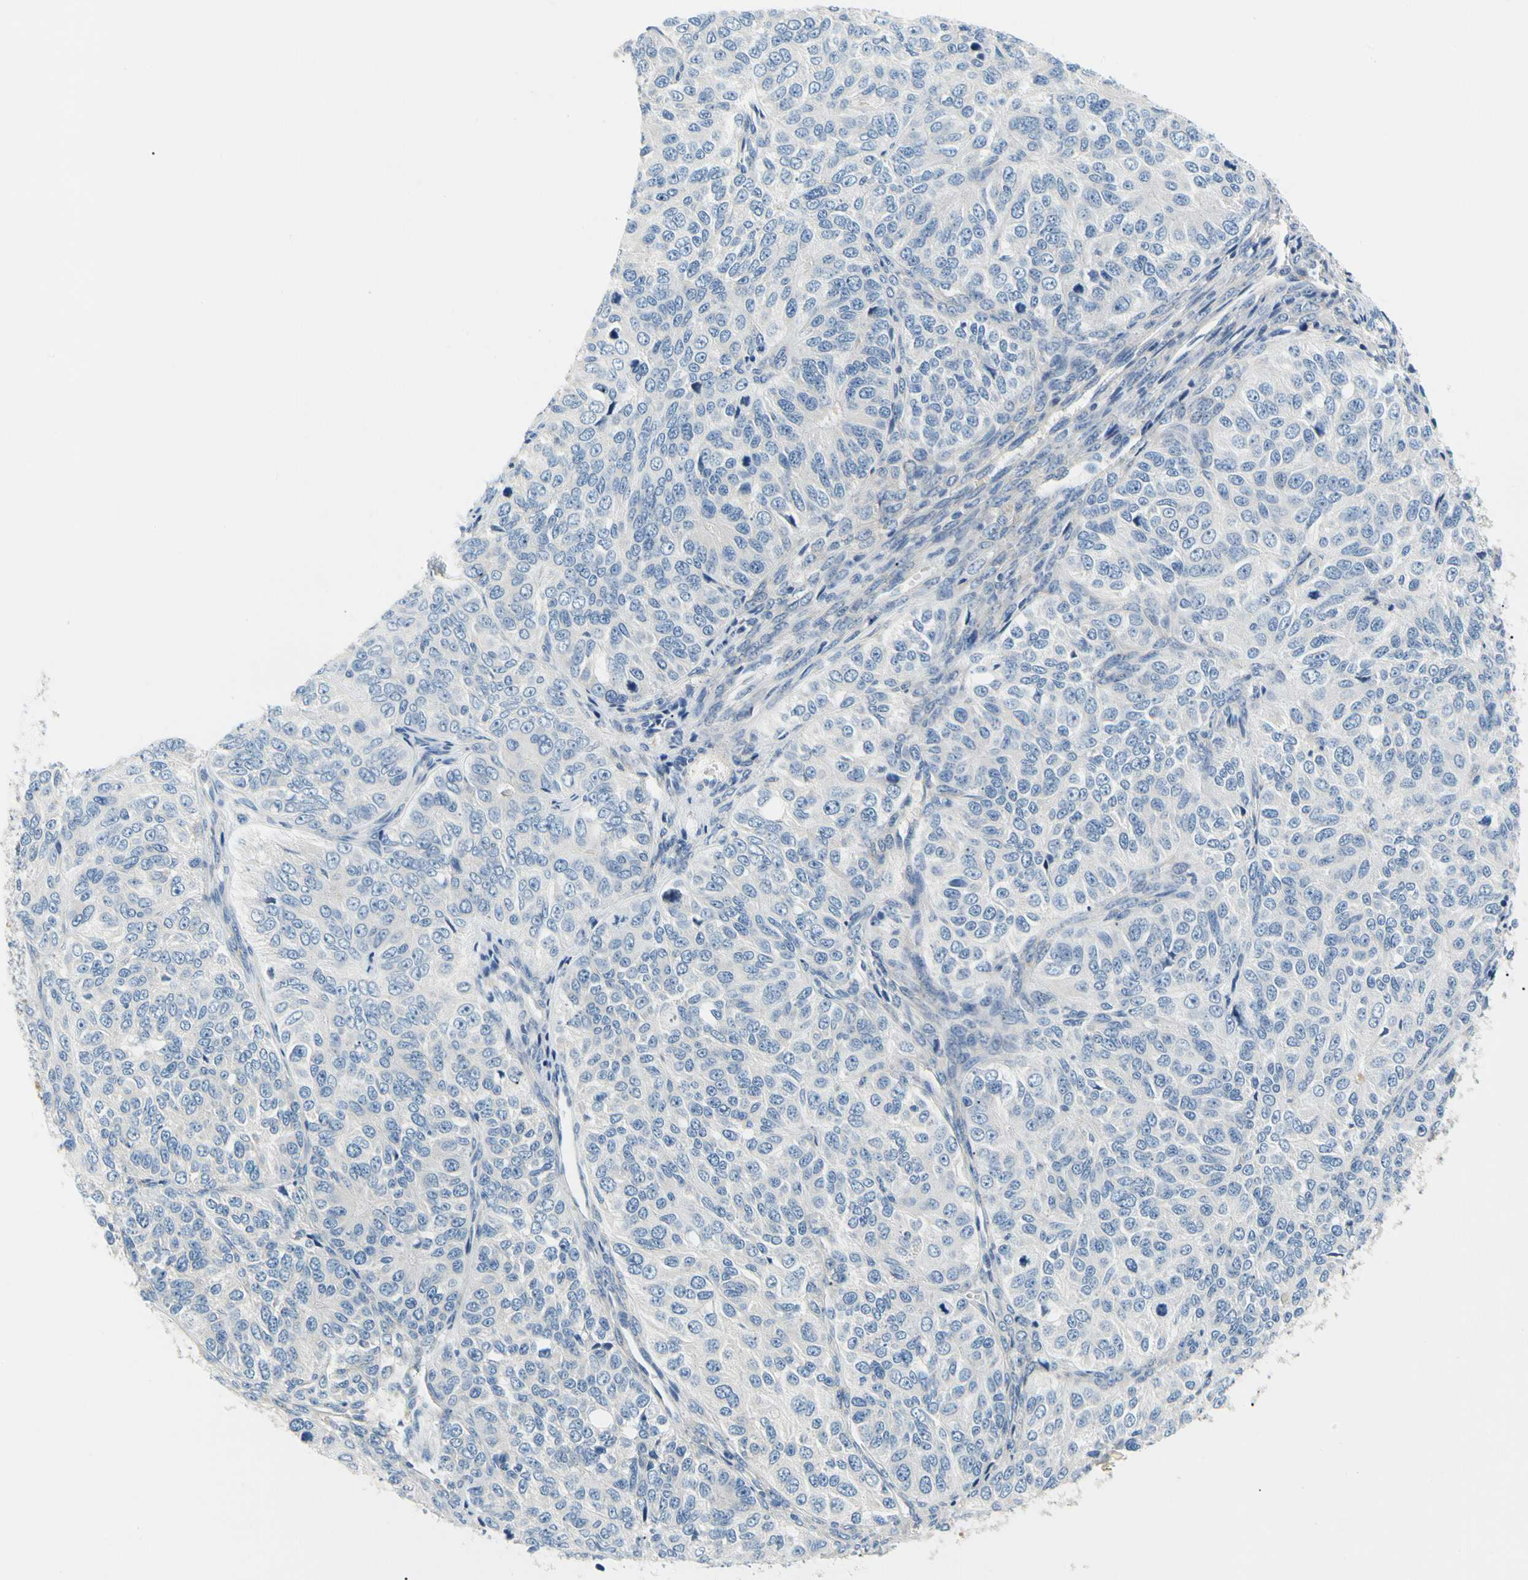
{"staining": {"intensity": "negative", "quantity": "none", "location": "none"}, "tissue": "ovarian cancer", "cell_type": "Tumor cells", "image_type": "cancer", "snomed": [{"axis": "morphology", "description": "Carcinoma, endometroid"}, {"axis": "topography", "description": "Ovary"}], "caption": "Immunohistochemical staining of ovarian cancer shows no significant expression in tumor cells. (Stains: DAB IHC with hematoxylin counter stain, Microscopy: brightfield microscopy at high magnification).", "gene": "LRRC47", "patient": {"sex": "female", "age": 51}}